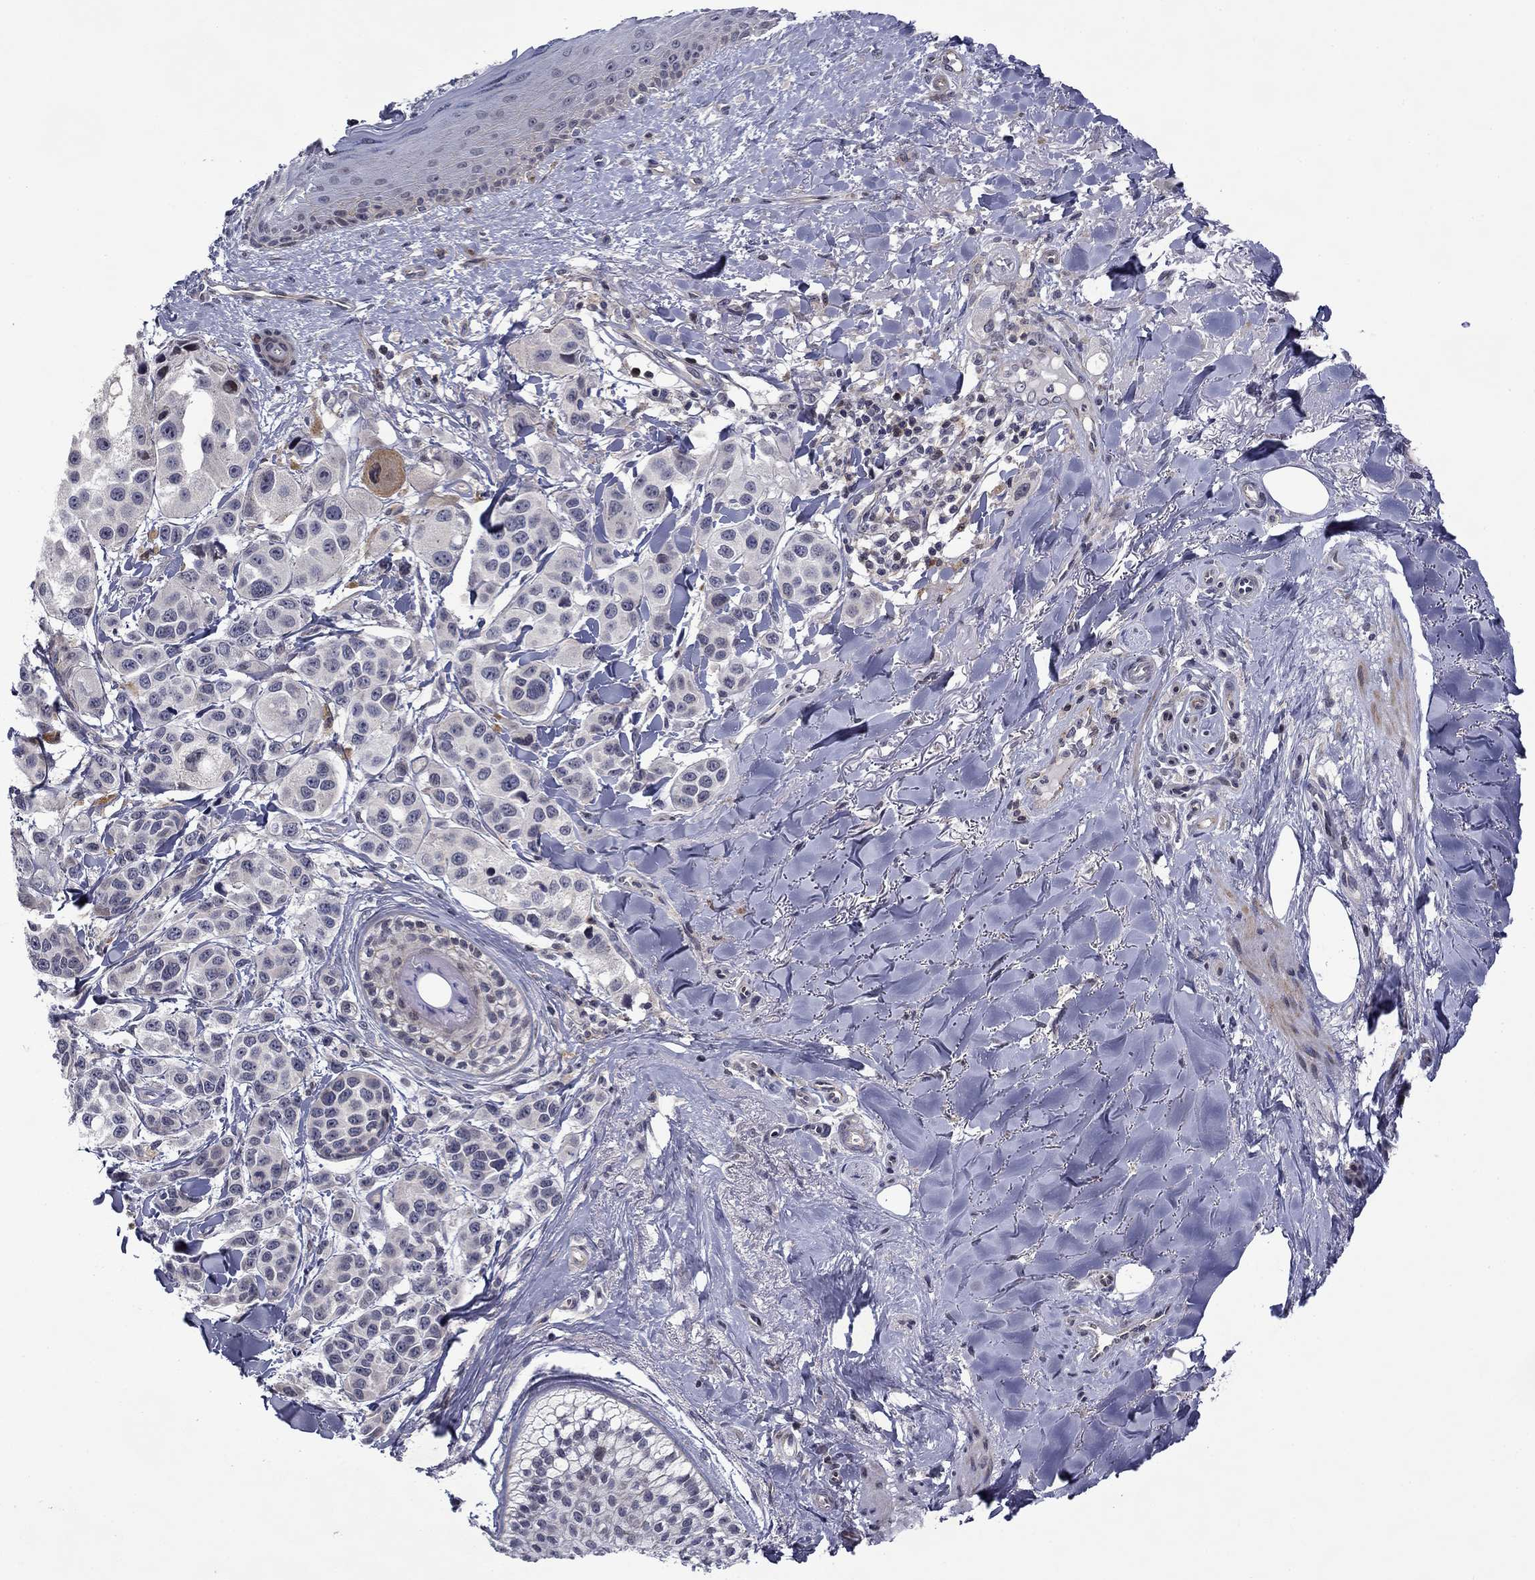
{"staining": {"intensity": "negative", "quantity": "none", "location": "none"}, "tissue": "melanoma", "cell_type": "Tumor cells", "image_type": "cancer", "snomed": [{"axis": "morphology", "description": "Malignant melanoma, NOS"}, {"axis": "topography", "description": "Skin"}], "caption": "Immunohistochemistry histopathology image of human melanoma stained for a protein (brown), which exhibits no expression in tumor cells. (DAB (3,3'-diaminobenzidine) immunohistochemistry, high magnification).", "gene": "B3GAT1", "patient": {"sex": "male", "age": 57}}